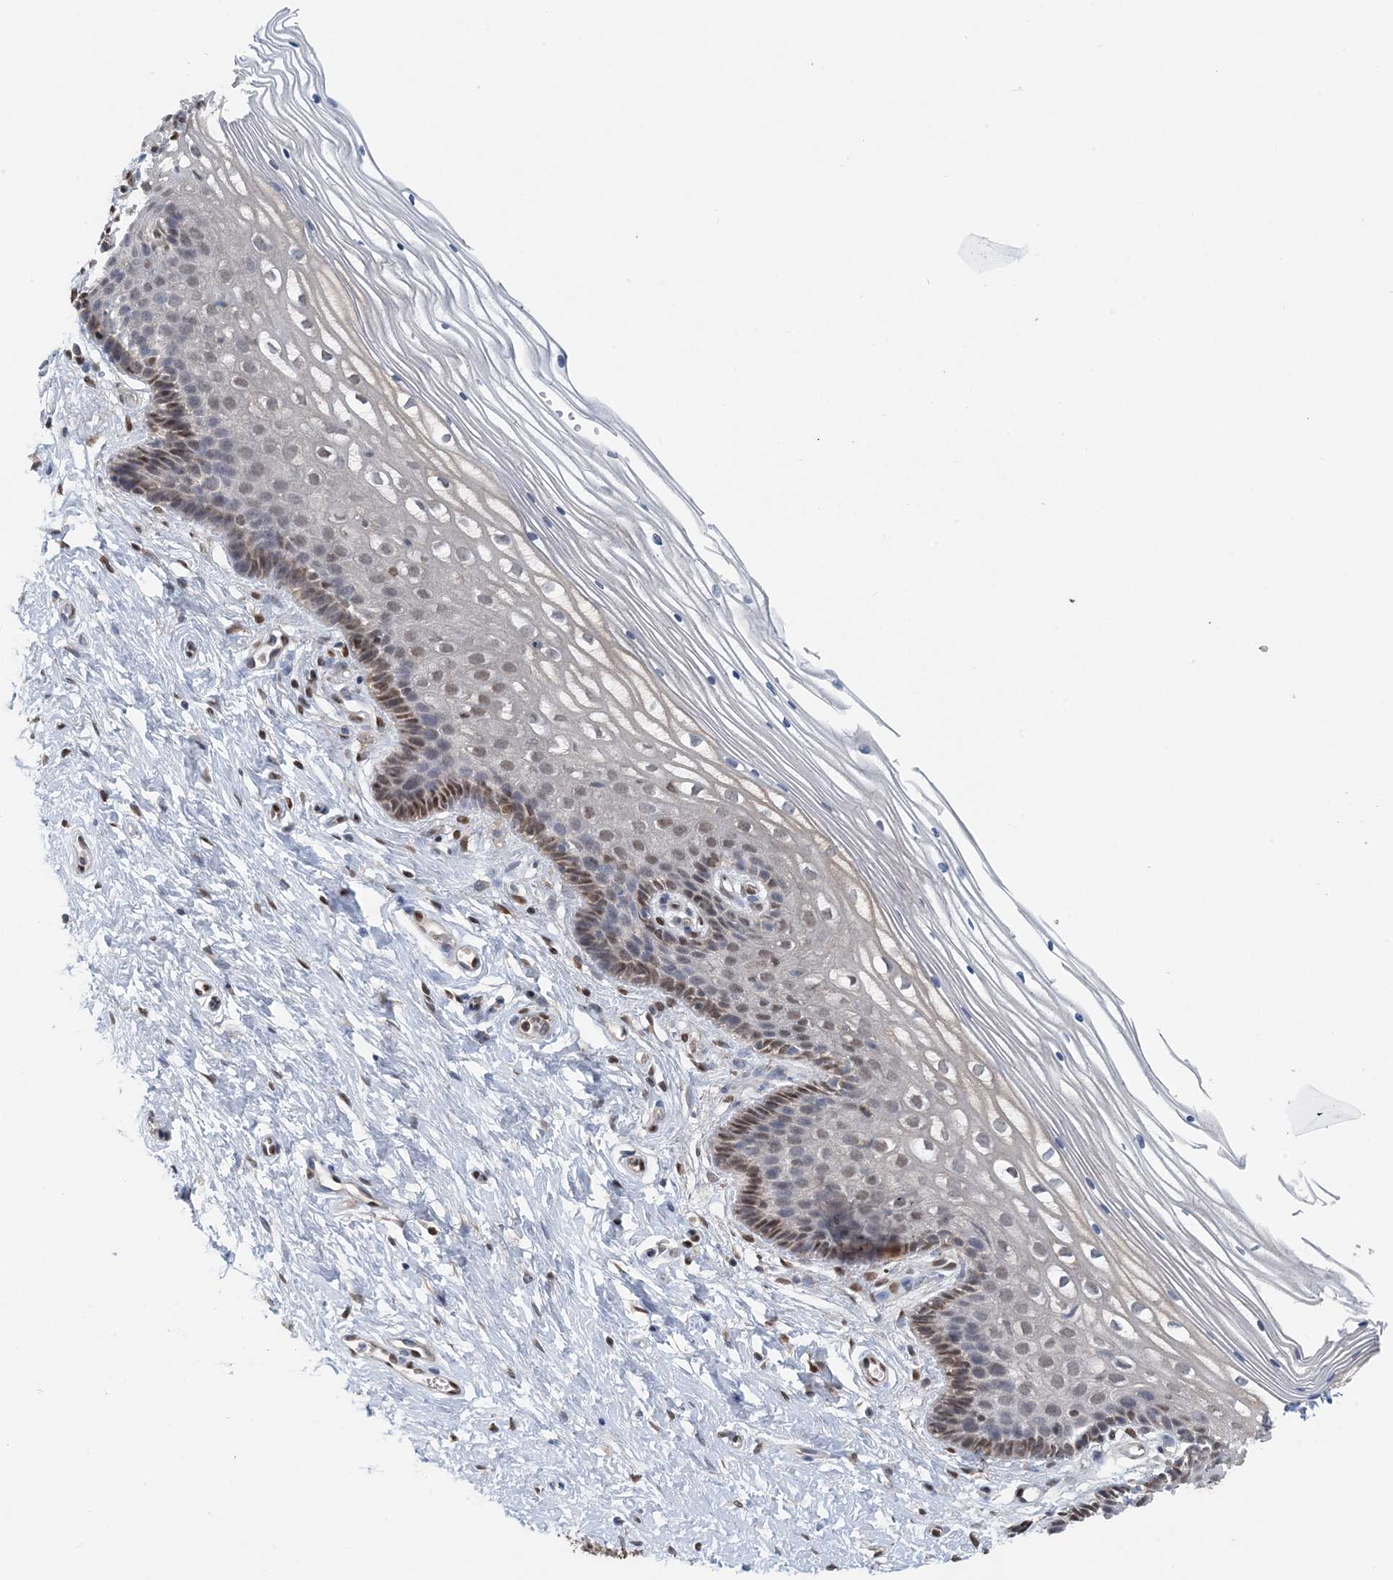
{"staining": {"intensity": "strong", "quantity": ">75%", "location": "cytoplasmic/membranous,nuclear"}, "tissue": "cervix", "cell_type": "Glandular cells", "image_type": "normal", "snomed": [{"axis": "morphology", "description": "Normal tissue, NOS"}, {"axis": "topography", "description": "Cervix"}], "caption": "Immunohistochemistry image of unremarkable cervix stained for a protein (brown), which displays high levels of strong cytoplasmic/membranous,nuclear expression in about >75% of glandular cells.", "gene": "HIKESHI", "patient": {"sex": "female", "age": 33}}